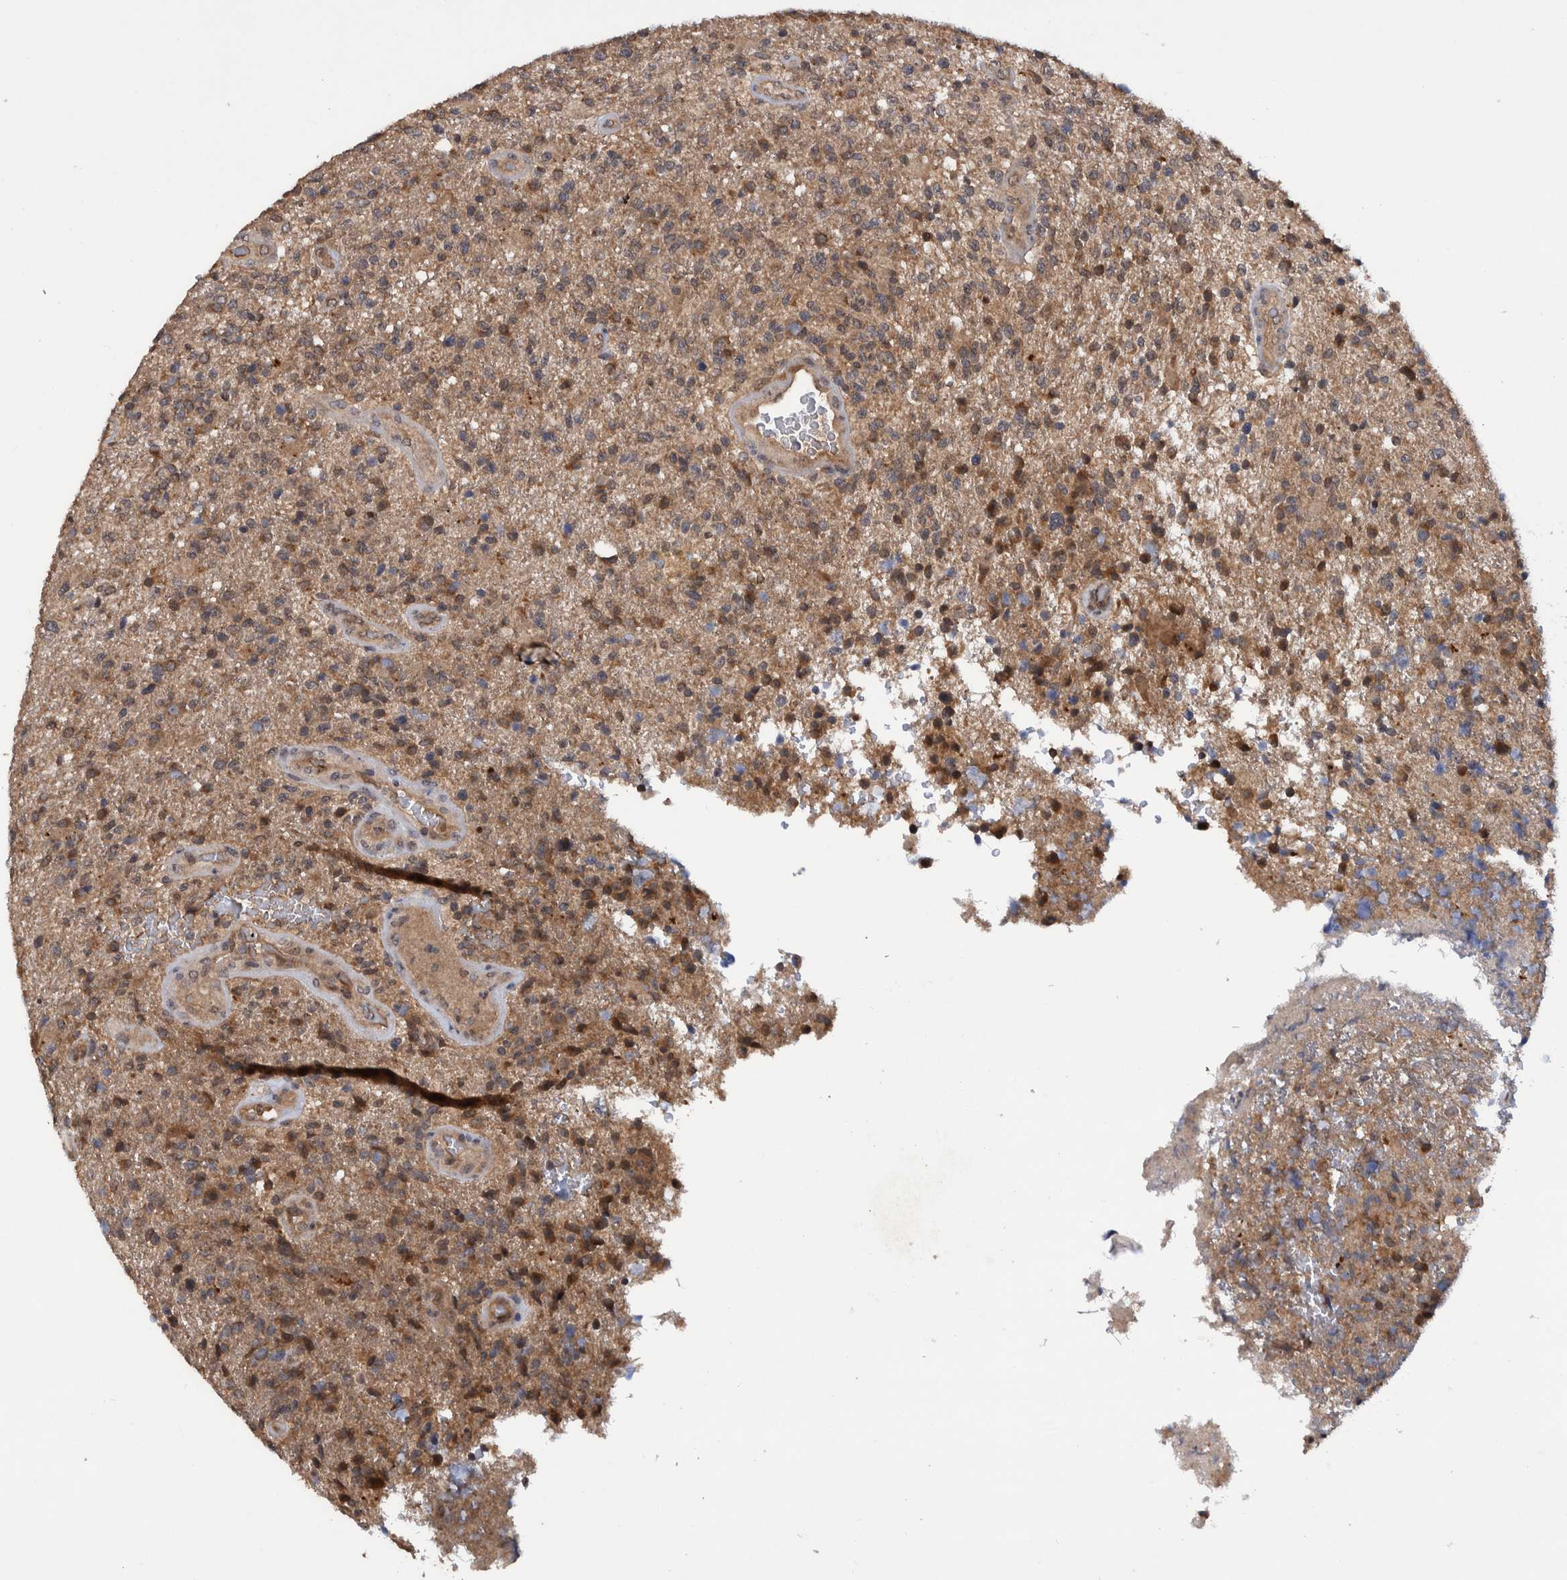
{"staining": {"intensity": "weak", "quantity": ">75%", "location": "cytoplasmic/membranous"}, "tissue": "glioma", "cell_type": "Tumor cells", "image_type": "cancer", "snomed": [{"axis": "morphology", "description": "Glioma, malignant, High grade"}, {"axis": "topography", "description": "Brain"}], "caption": "This histopathology image reveals immunohistochemistry (IHC) staining of human glioma, with low weak cytoplasmic/membranous positivity in approximately >75% of tumor cells.", "gene": "PLPBP", "patient": {"sex": "male", "age": 72}}